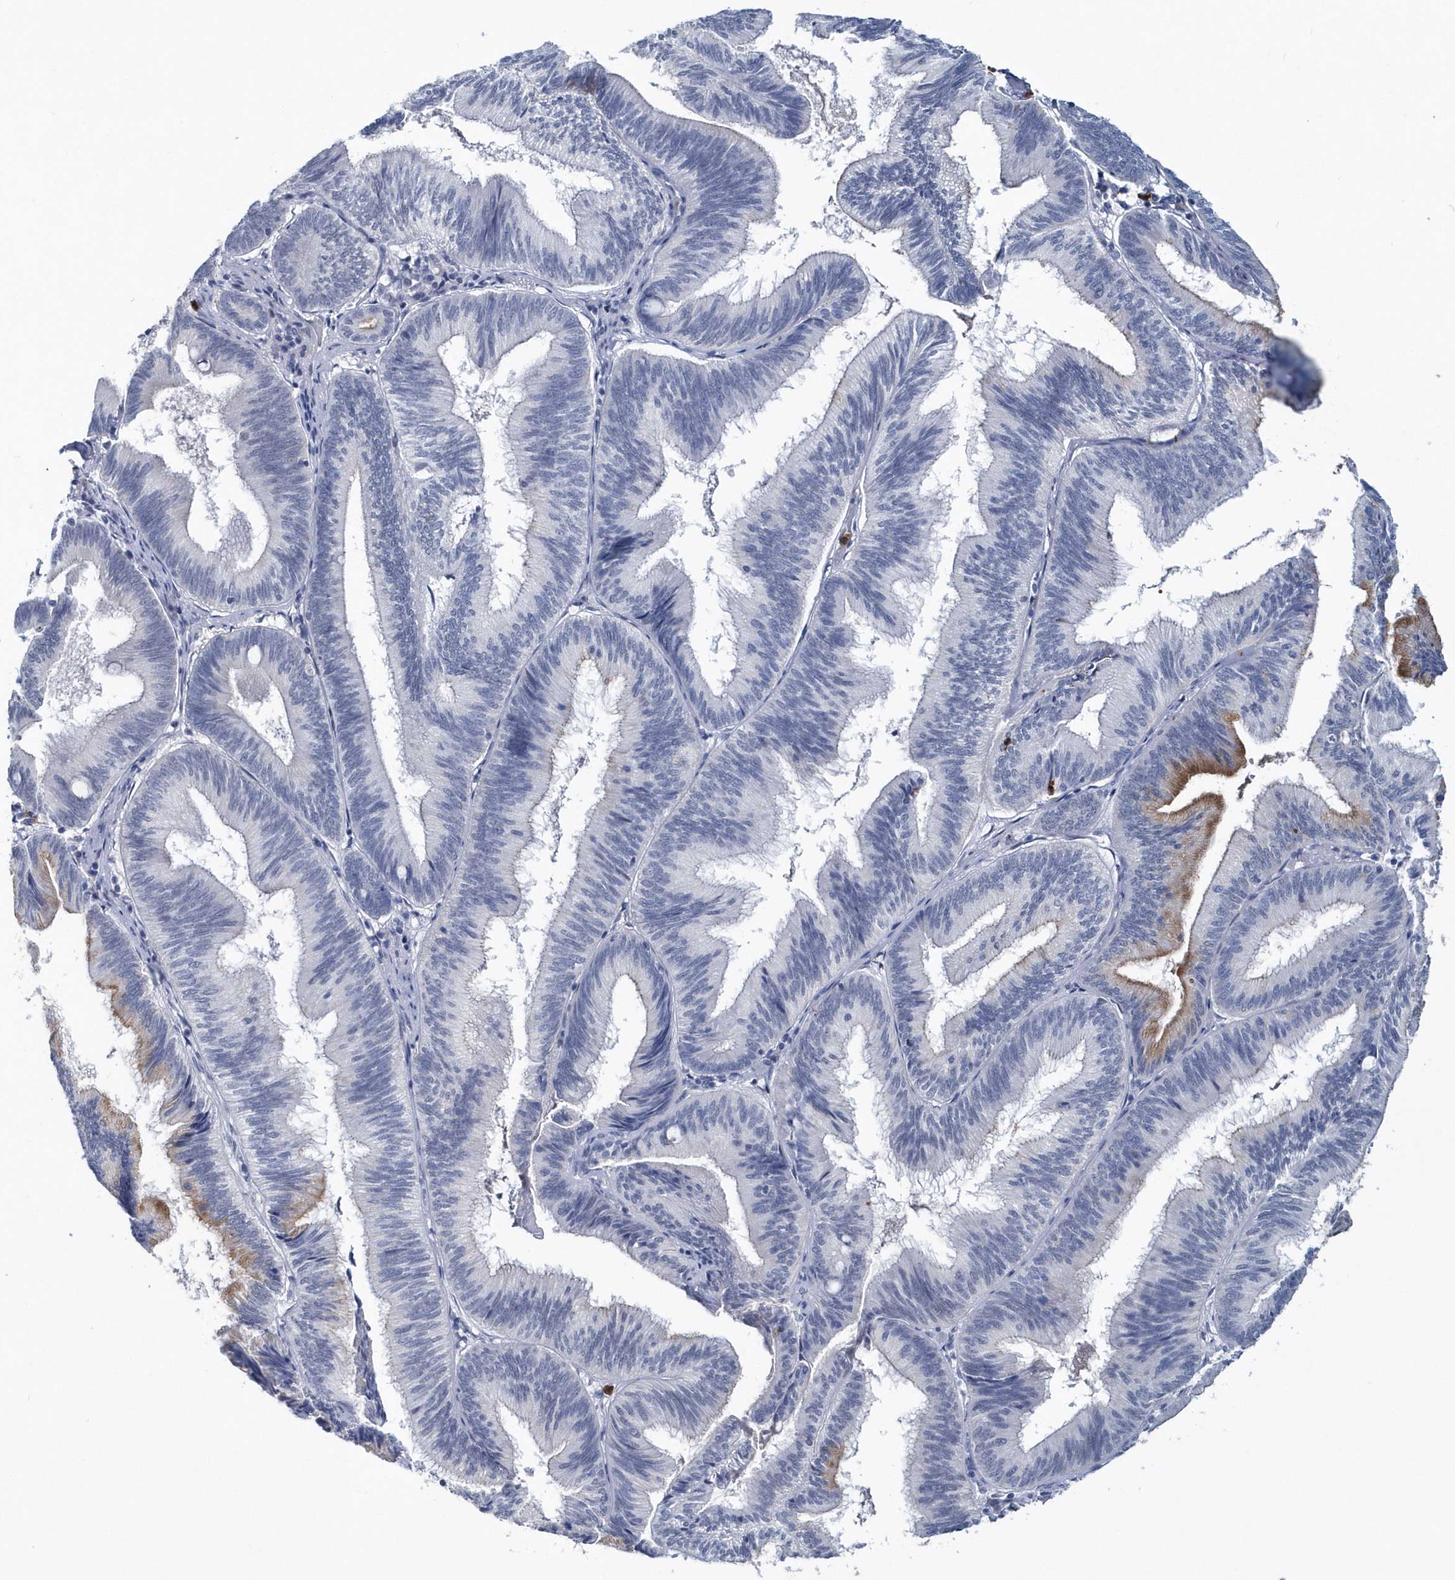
{"staining": {"intensity": "moderate", "quantity": "<25%", "location": "cytoplasmic/membranous"}, "tissue": "pancreatic cancer", "cell_type": "Tumor cells", "image_type": "cancer", "snomed": [{"axis": "morphology", "description": "Adenocarcinoma, NOS"}, {"axis": "topography", "description": "Pancreas"}], "caption": "Brown immunohistochemical staining in human pancreatic adenocarcinoma reveals moderate cytoplasmic/membranous staining in about <25% of tumor cells.", "gene": "ASCL4", "patient": {"sex": "male", "age": 82}}